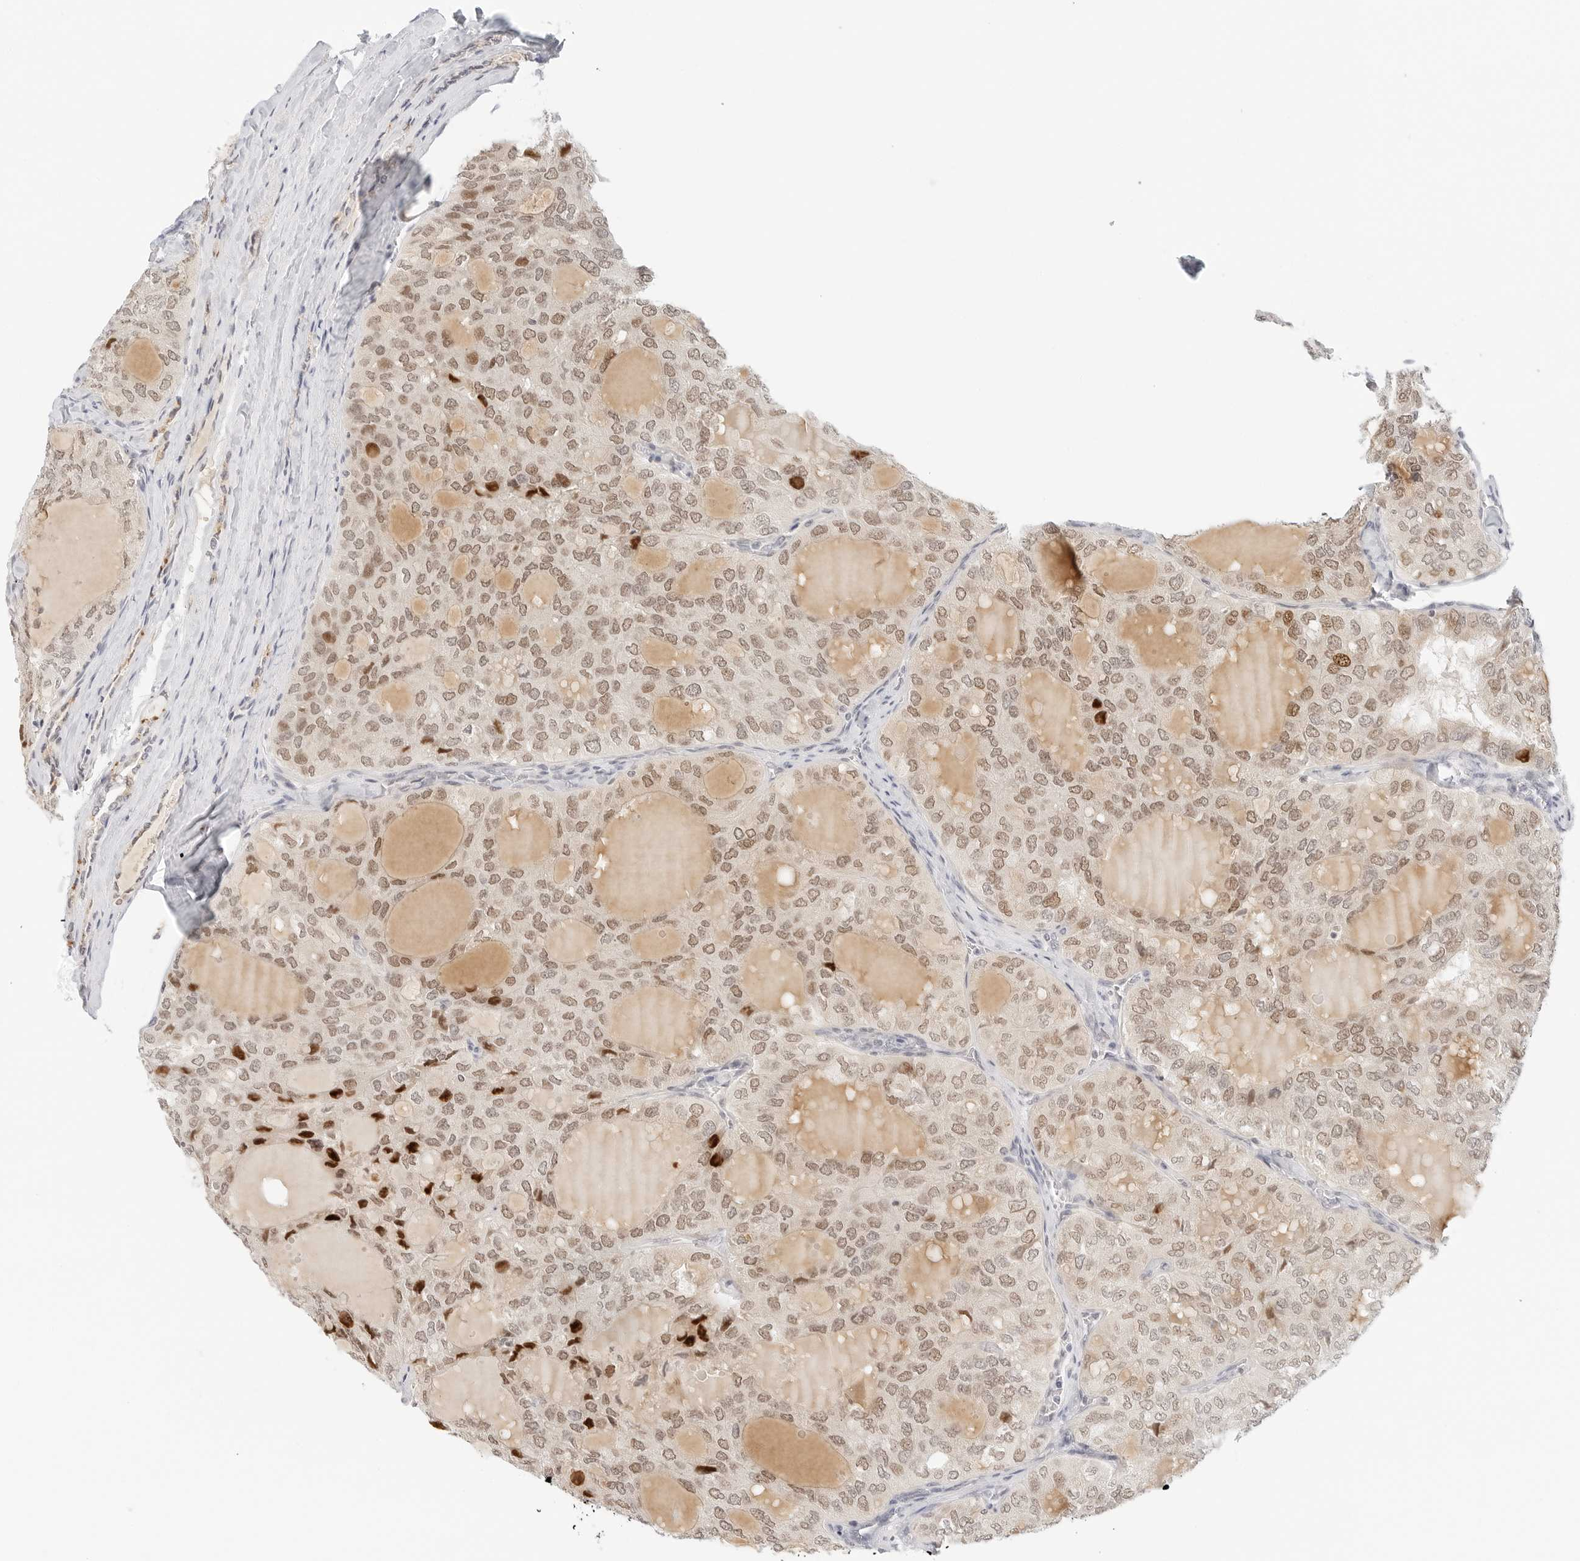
{"staining": {"intensity": "moderate", "quantity": ">75%", "location": "nuclear"}, "tissue": "thyroid cancer", "cell_type": "Tumor cells", "image_type": "cancer", "snomed": [{"axis": "morphology", "description": "Follicular adenoma carcinoma, NOS"}, {"axis": "topography", "description": "Thyroid gland"}], "caption": "Tumor cells exhibit moderate nuclear staining in about >75% of cells in follicular adenoma carcinoma (thyroid). (brown staining indicates protein expression, while blue staining denotes nuclei).", "gene": "NEO1", "patient": {"sex": "male", "age": 75}}